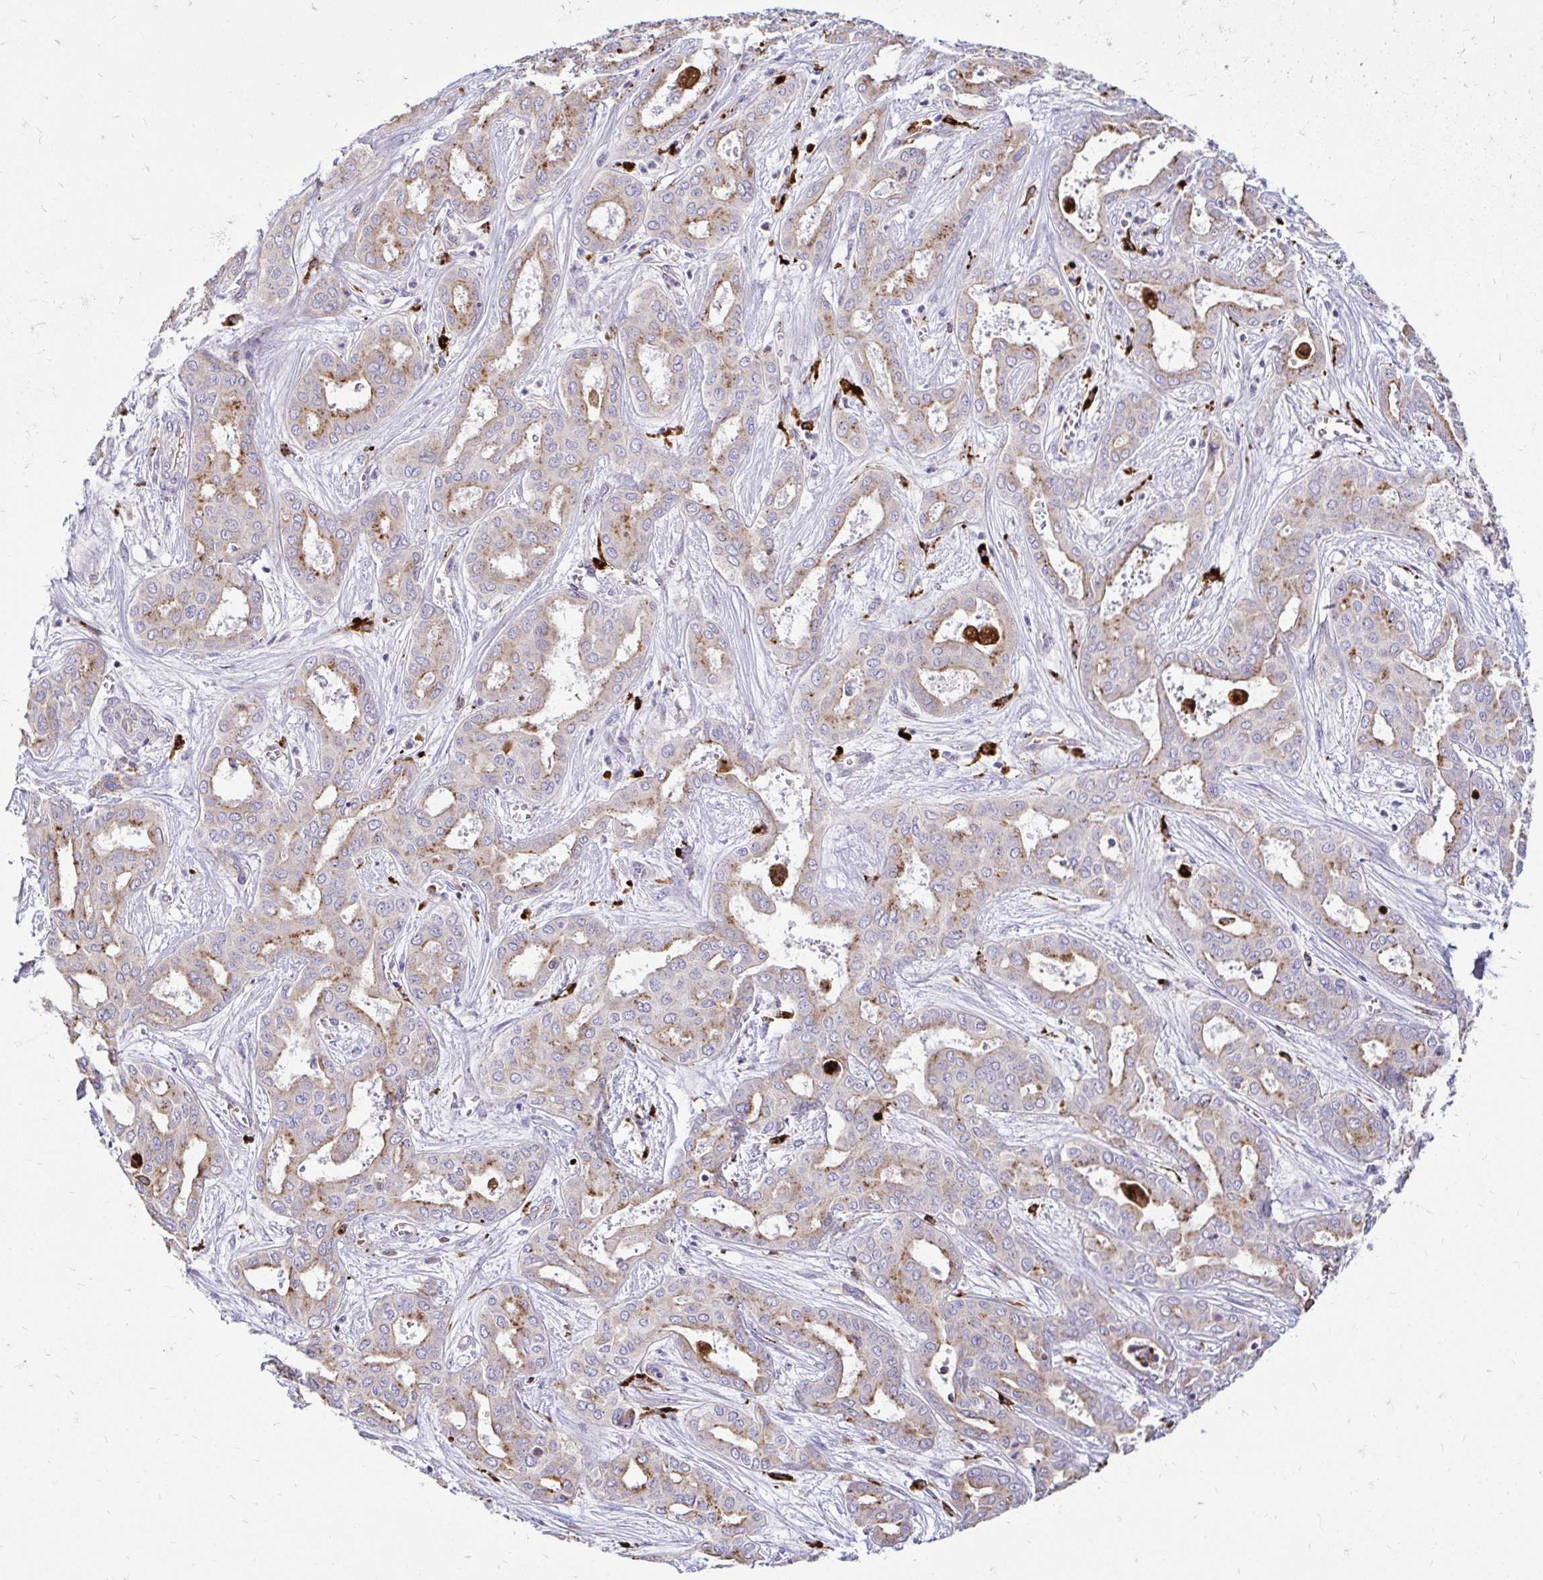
{"staining": {"intensity": "moderate", "quantity": "25%-75%", "location": "cytoplasmic/membranous"}, "tissue": "liver cancer", "cell_type": "Tumor cells", "image_type": "cancer", "snomed": [{"axis": "morphology", "description": "Cholangiocarcinoma"}, {"axis": "topography", "description": "Liver"}], "caption": "A micrograph of liver cholangiocarcinoma stained for a protein reveals moderate cytoplasmic/membranous brown staining in tumor cells. Using DAB (3,3'-diaminobenzidine) (brown) and hematoxylin (blue) stains, captured at high magnification using brightfield microscopy.", "gene": "FUCA1", "patient": {"sex": "female", "age": 64}}